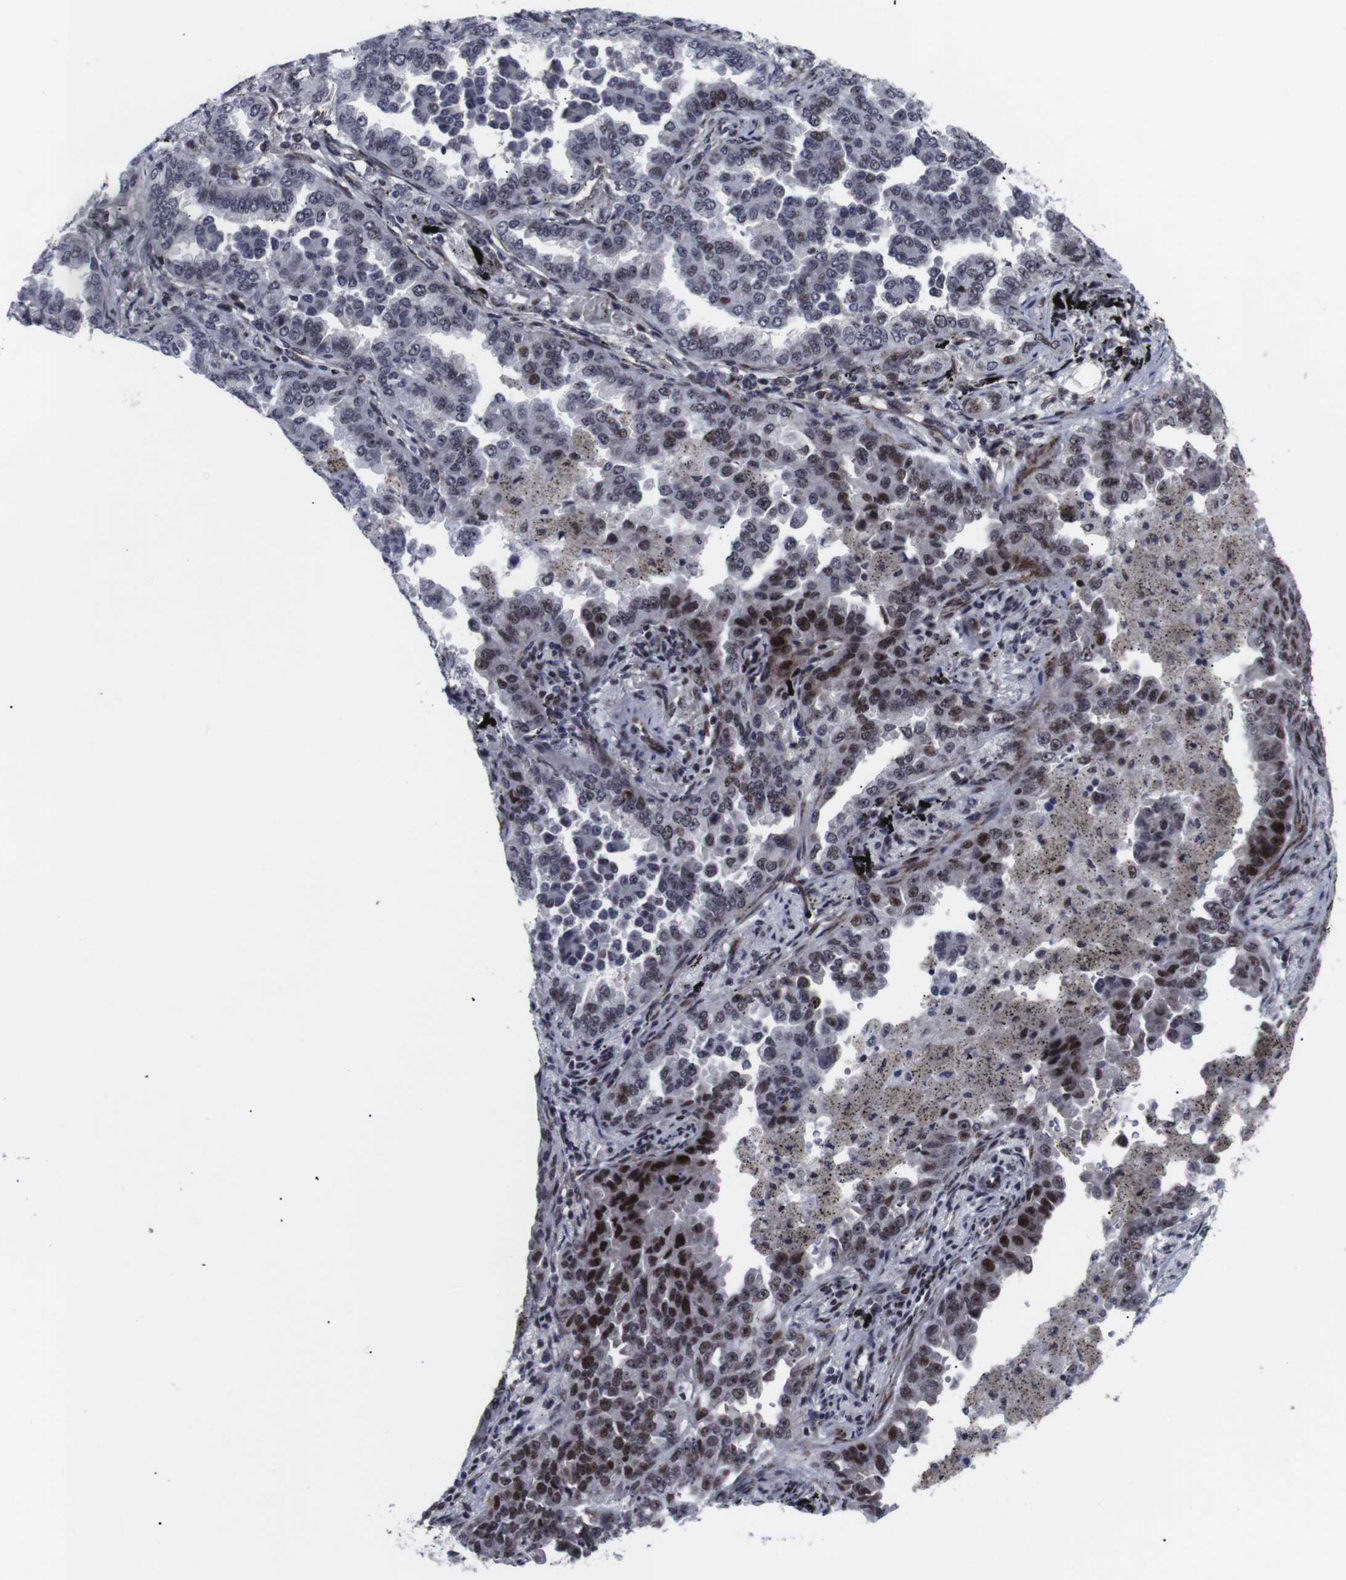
{"staining": {"intensity": "strong", "quantity": "<25%", "location": "nuclear"}, "tissue": "lung cancer", "cell_type": "Tumor cells", "image_type": "cancer", "snomed": [{"axis": "morphology", "description": "Normal tissue, NOS"}, {"axis": "morphology", "description": "Adenocarcinoma, NOS"}, {"axis": "topography", "description": "Lung"}], "caption": "Protein staining shows strong nuclear positivity in approximately <25% of tumor cells in lung cancer (adenocarcinoma).", "gene": "MLH1", "patient": {"sex": "male", "age": 59}}